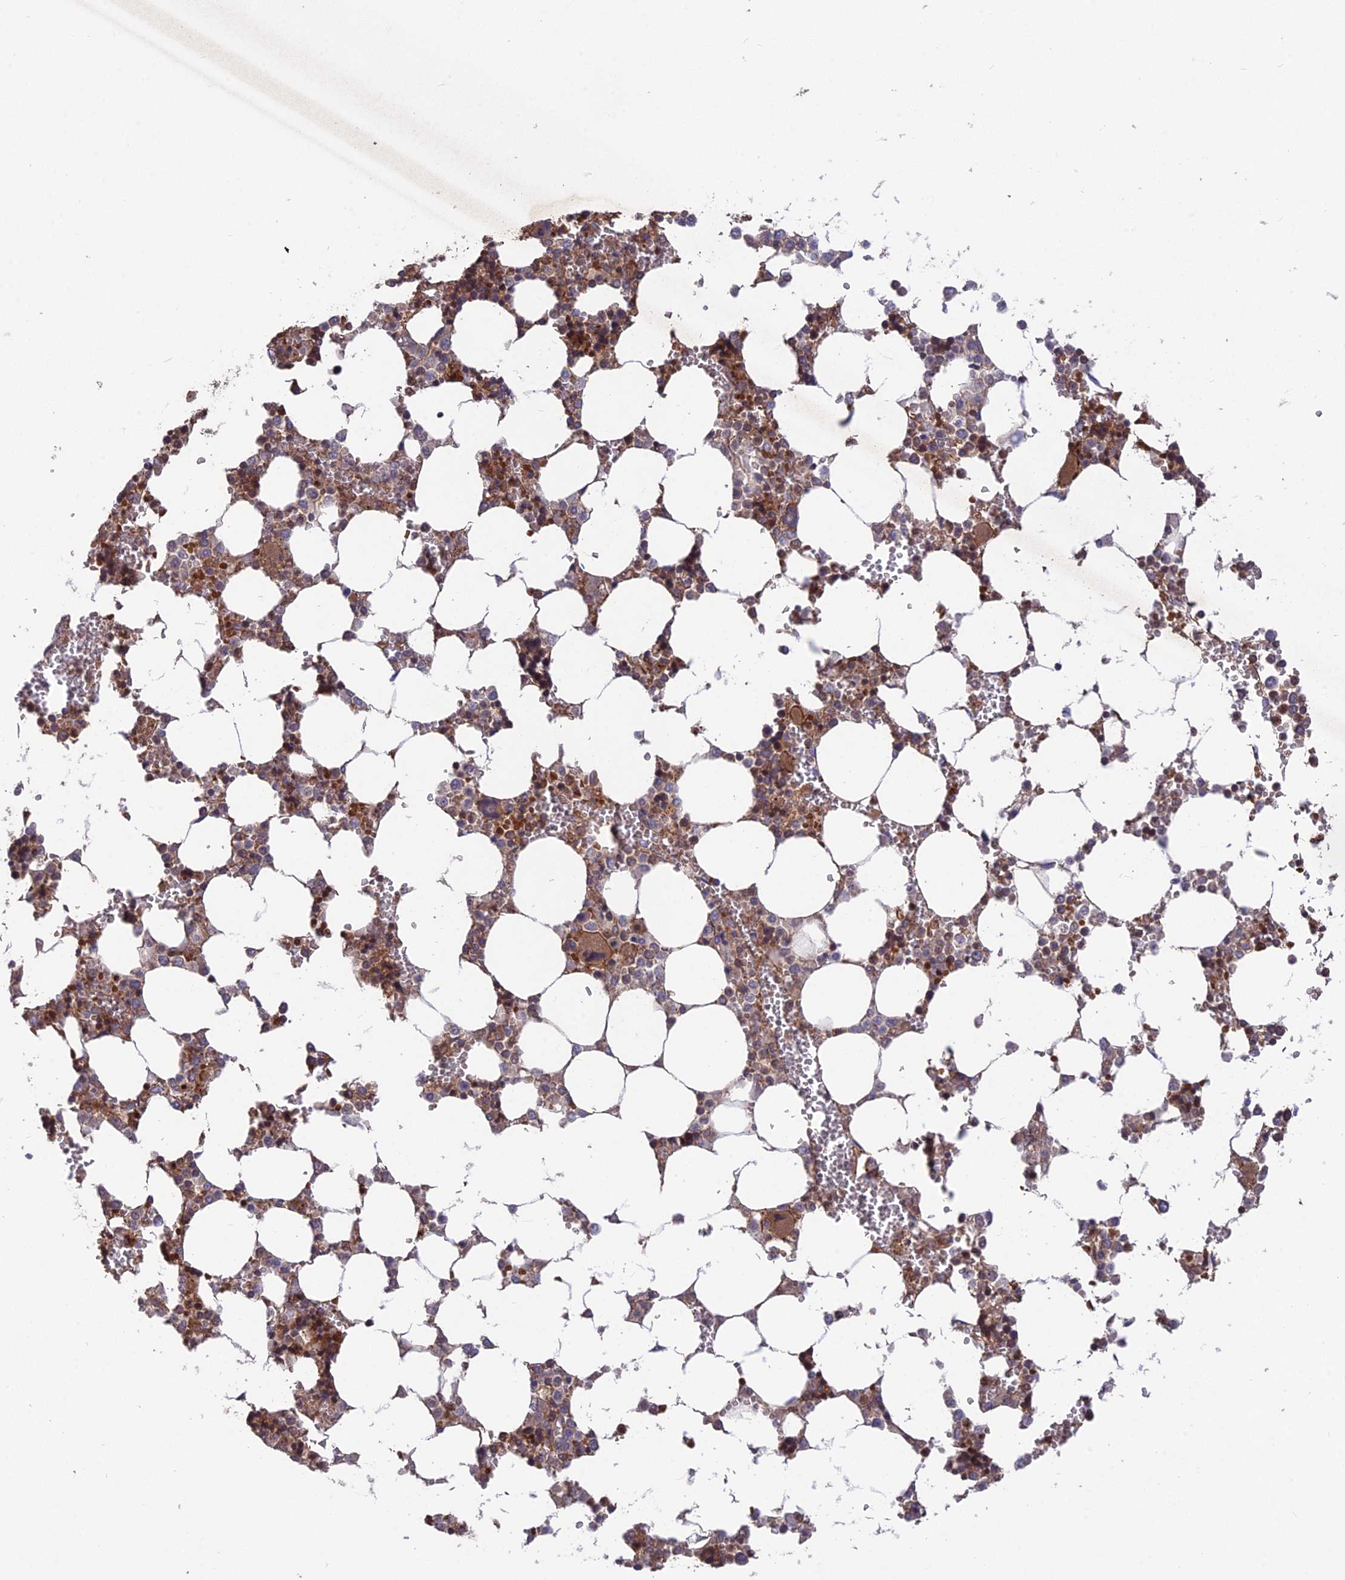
{"staining": {"intensity": "moderate", "quantity": "25%-75%", "location": "cytoplasmic/membranous"}, "tissue": "bone marrow", "cell_type": "Hematopoietic cells", "image_type": "normal", "snomed": [{"axis": "morphology", "description": "Normal tissue, NOS"}, {"axis": "topography", "description": "Bone marrow"}], "caption": "Immunohistochemical staining of benign bone marrow reveals medium levels of moderate cytoplasmic/membranous expression in approximately 25%-75% of hematopoietic cells. The staining was performed using DAB (3,3'-diaminobenzidine), with brown indicating positive protein expression. Nuclei are stained blue with hematoxylin.", "gene": "CPNE7", "patient": {"sex": "male", "age": 64}}